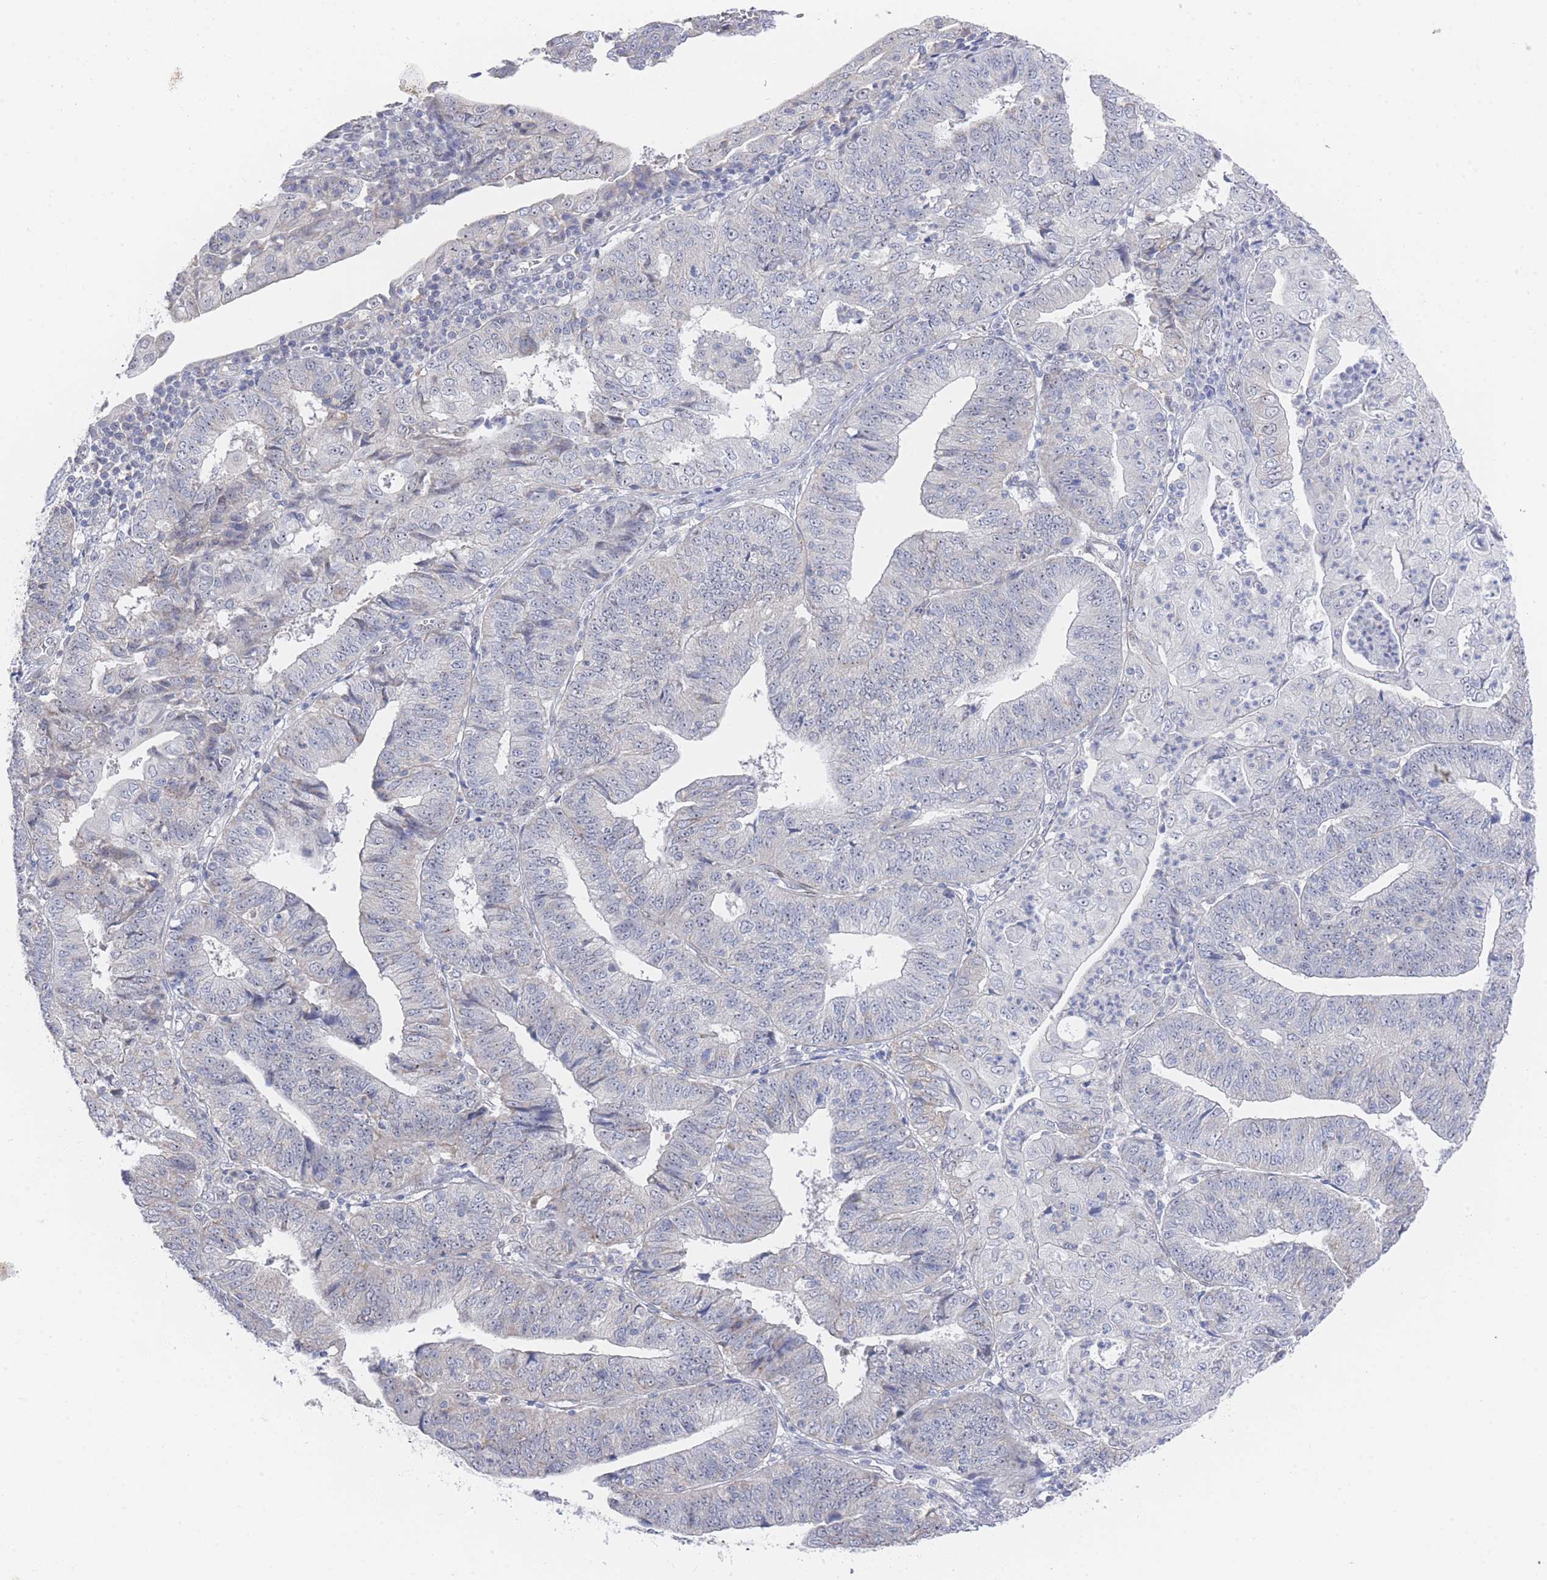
{"staining": {"intensity": "weak", "quantity": "<25%", "location": "cytoplasmic/membranous"}, "tissue": "endometrial cancer", "cell_type": "Tumor cells", "image_type": "cancer", "snomed": [{"axis": "morphology", "description": "Adenocarcinoma, NOS"}, {"axis": "topography", "description": "Endometrium"}], "caption": "High power microscopy micrograph of an IHC photomicrograph of adenocarcinoma (endometrial), revealing no significant expression in tumor cells. (DAB (3,3'-diaminobenzidine) immunohistochemistry (IHC) with hematoxylin counter stain).", "gene": "ZNF142", "patient": {"sex": "female", "age": 56}}